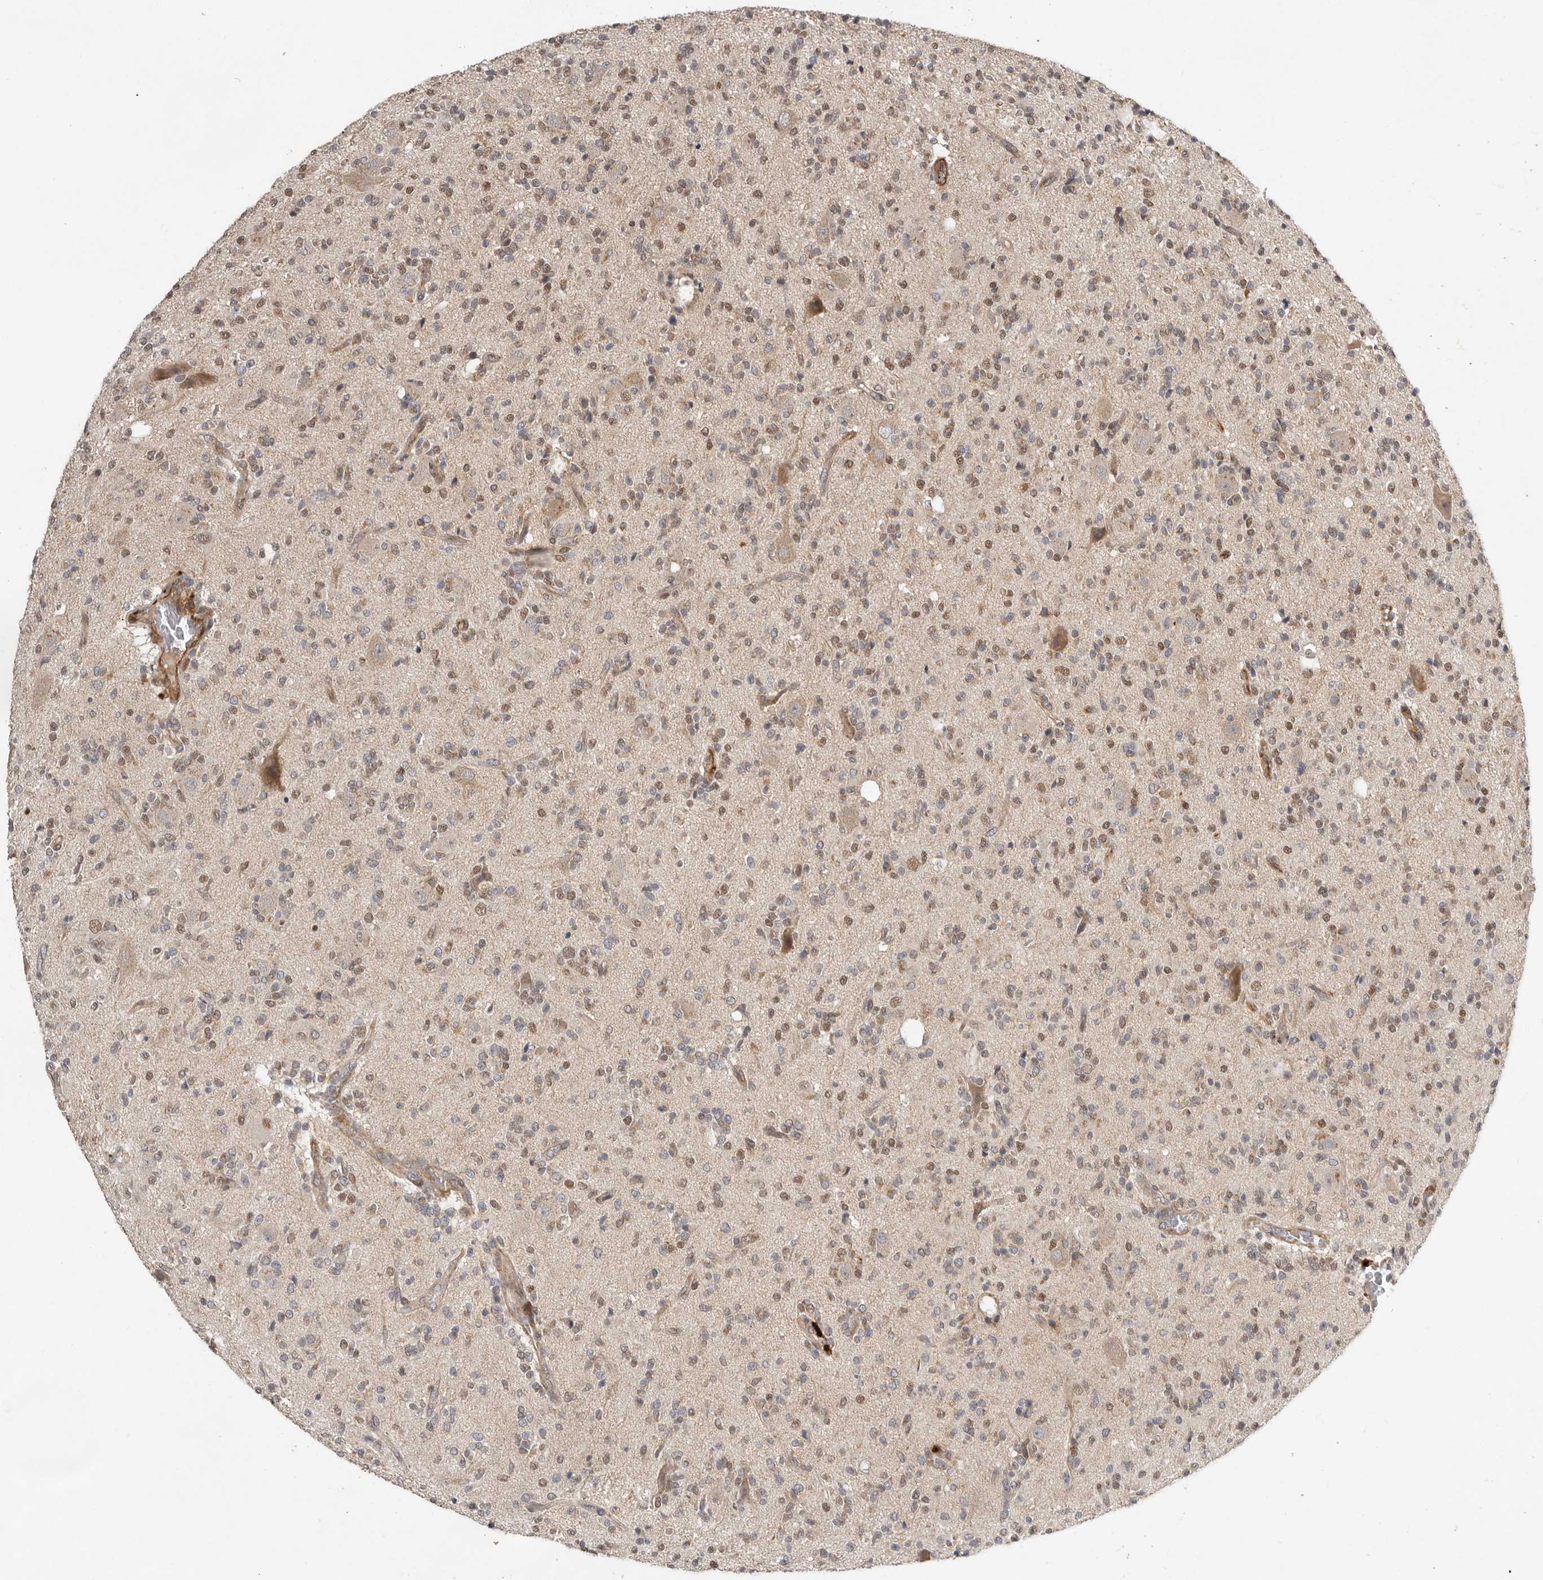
{"staining": {"intensity": "moderate", "quantity": "<25%", "location": "nuclear"}, "tissue": "glioma", "cell_type": "Tumor cells", "image_type": "cancer", "snomed": [{"axis": "morphology", "description": "Glioma, malignant, High grade"}, {"axis": "topography", "description": "Brain"}], "caption": "Glioma stained for a protein (brown) exhibits moderate nuclear positive expression in about <25% of tumor cells.", "gene": "RNF157", "patient": {"sex": "male", "age": 34}}